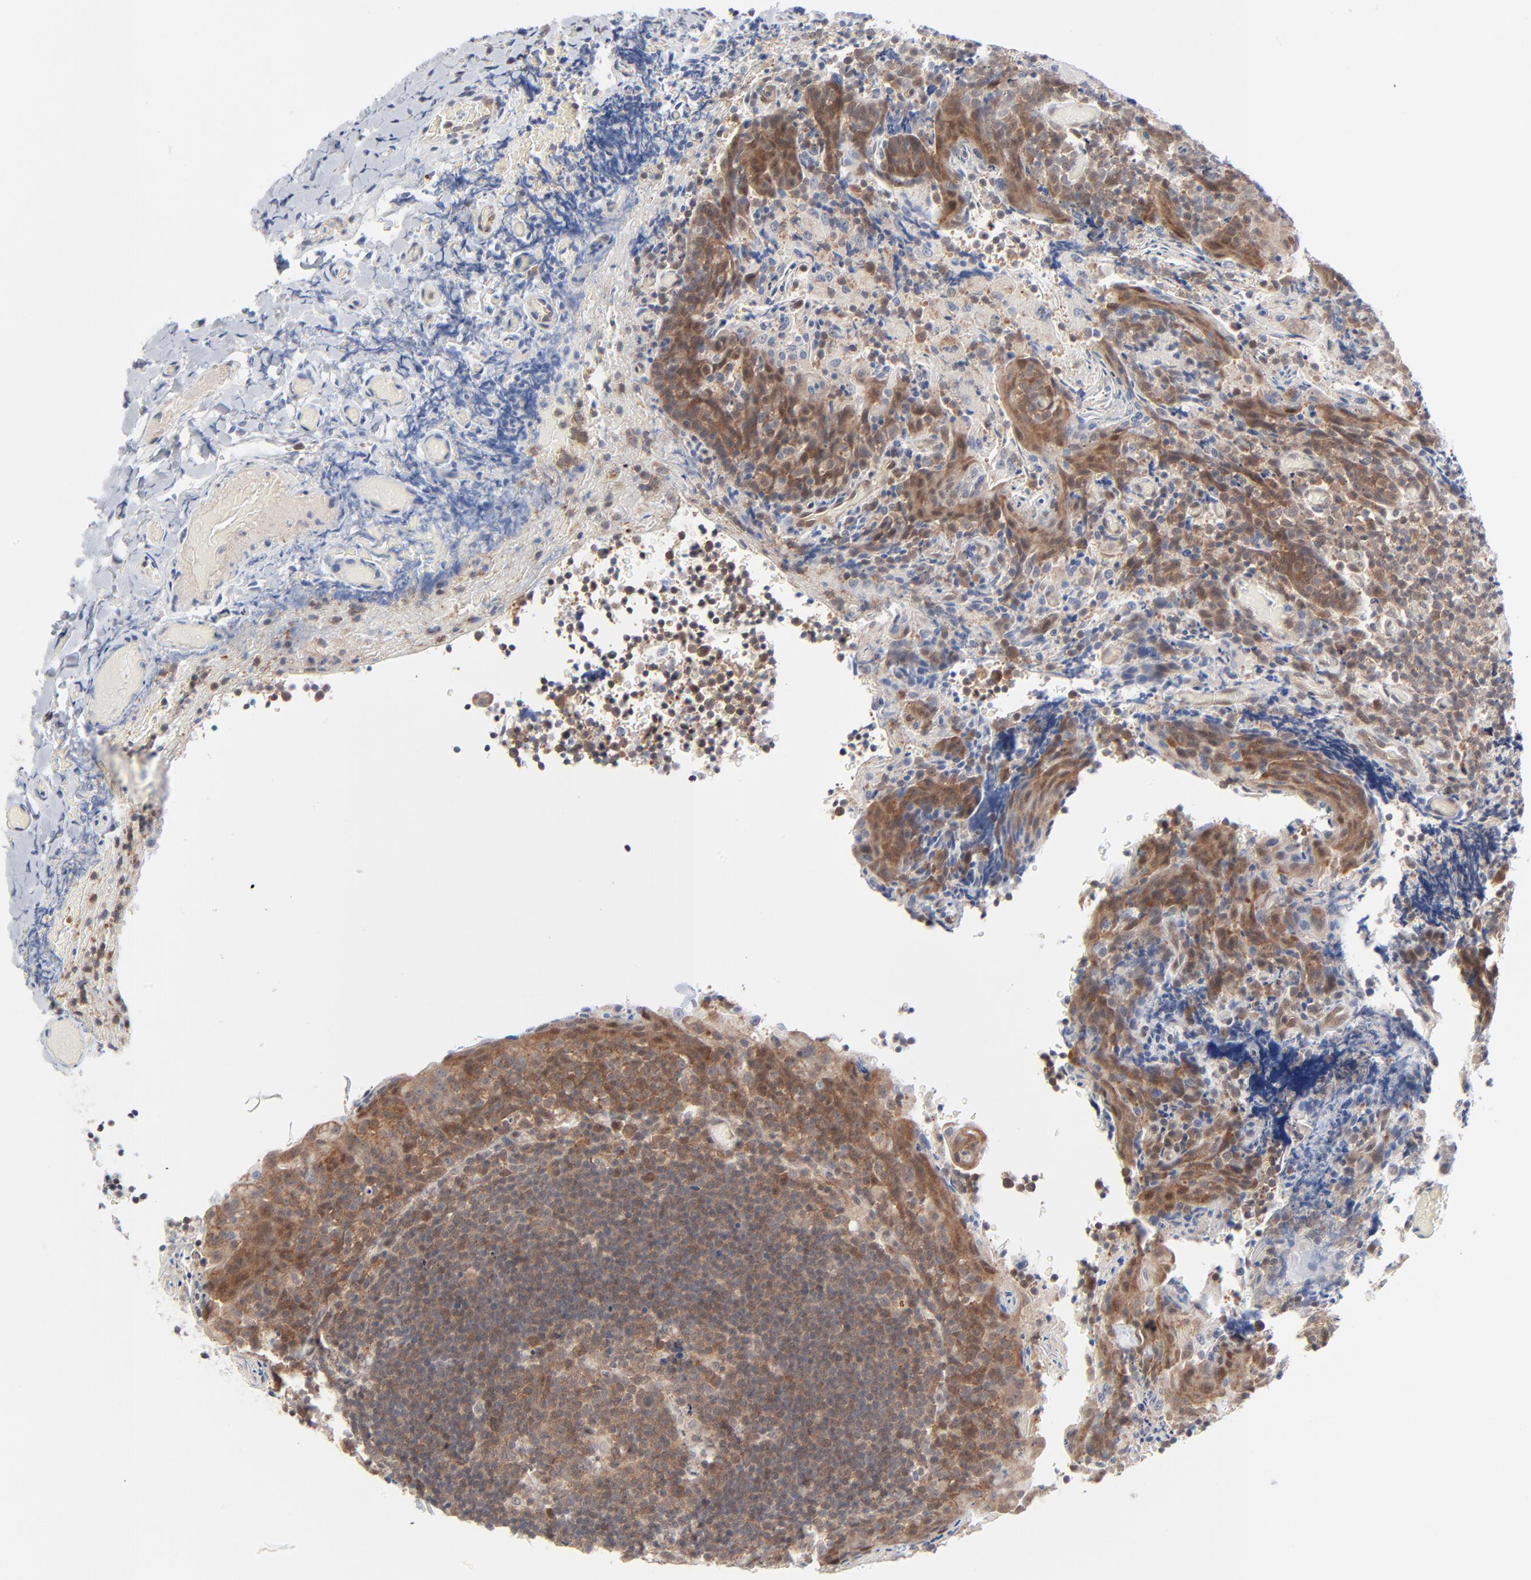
{"staining": {"intensity": "moderate", "quantity": ">75%", "location": "cytoplasmic/membranous"}, "tissue": "tonsil", "cell_type": "Germinal center cells", "image_type": "normal", "snomed": [{"axis": "morphology", "description": "Normal tissue, NOS"}, {"axis": "topography", "description": "Tonsil"}], "caption": "Protein expression analysis of normal tonsil shows moderate cytoplasmic/membranous expression in about >75% of germinal center cells. The staining was performed using DAB (3,3'-diaminobenzidine), with brown indicating positive protein expression. Nuclei are stained blue with hematoxylin.", "gene": "RPS6KB1", "patient": {"sex": "male", "age": 17}}